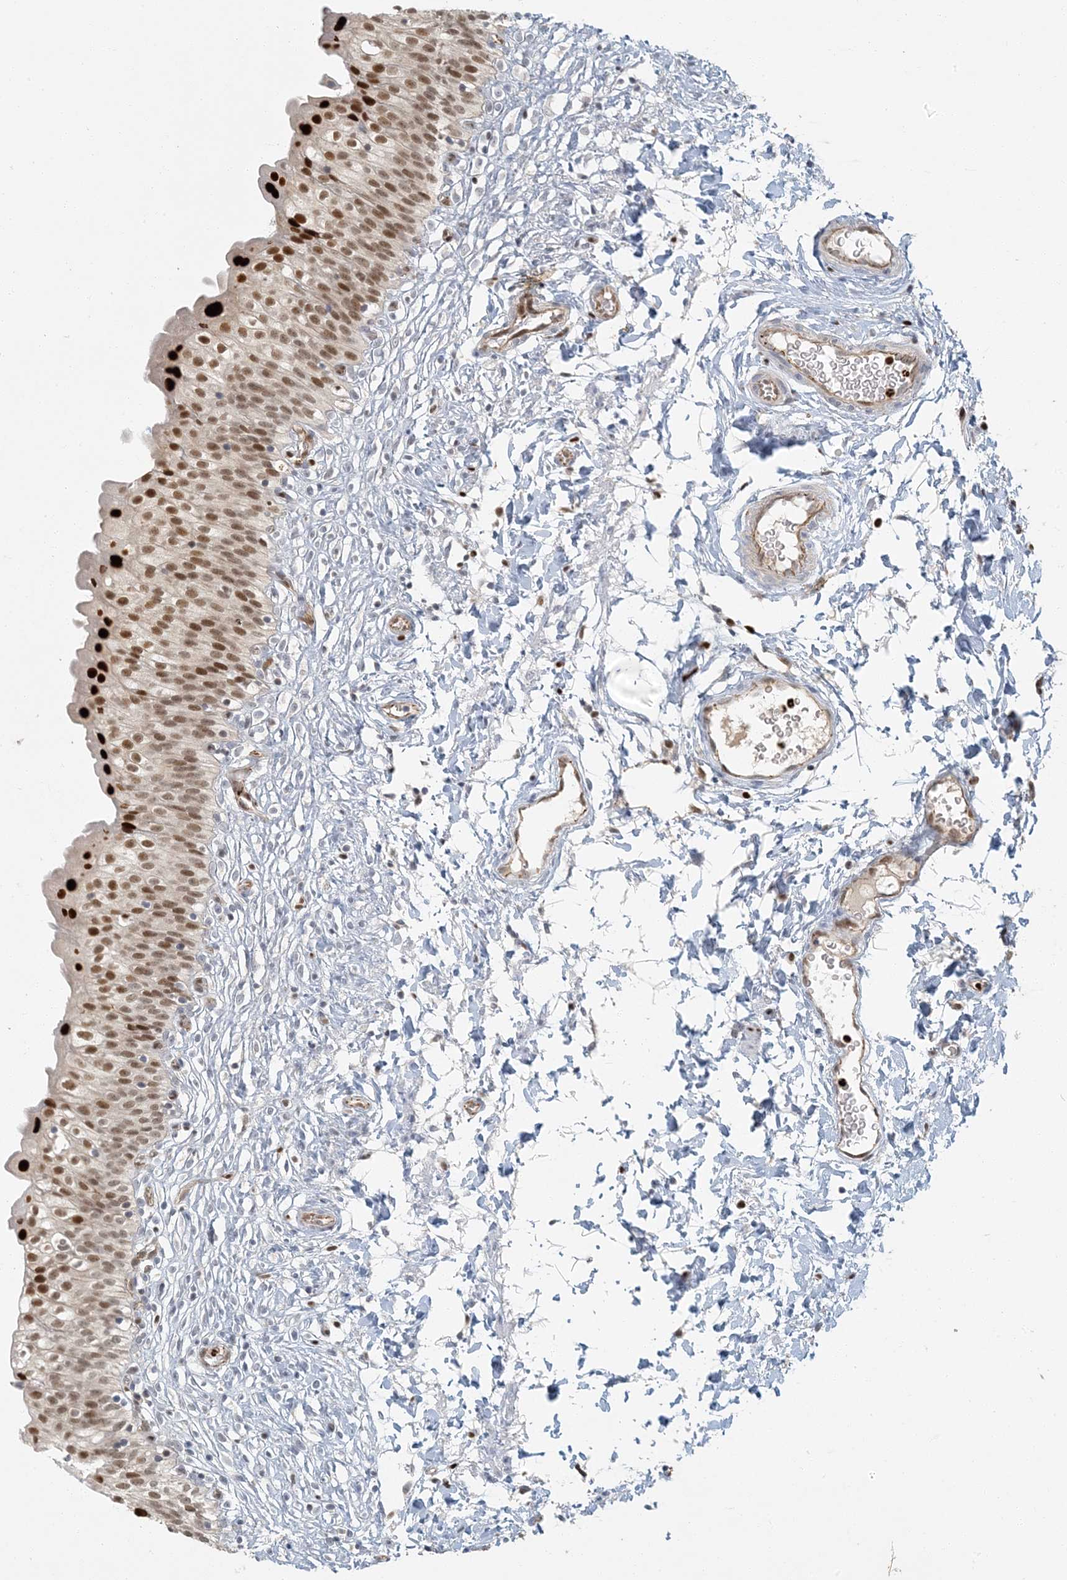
{"staining": {"intensity": "strong", "quantity": ">75%", "location": "nuclear"}, "tissue": "urinary bladder", "cell_type": "Urothelial cells", "image_type": "normal", "snomed": [{"axis": "morphology", "description": "Normal tissue, NOS"}, {"axis": "topography", "description": "Urinary bladder"}], "caption": "Immunohistochemical staining of normal human urinary bladder shows strong nuclear protein expression in about >75% of urothelial cells.", "gene": "AK9", "patient": {"sex": "male", "age": 55}}